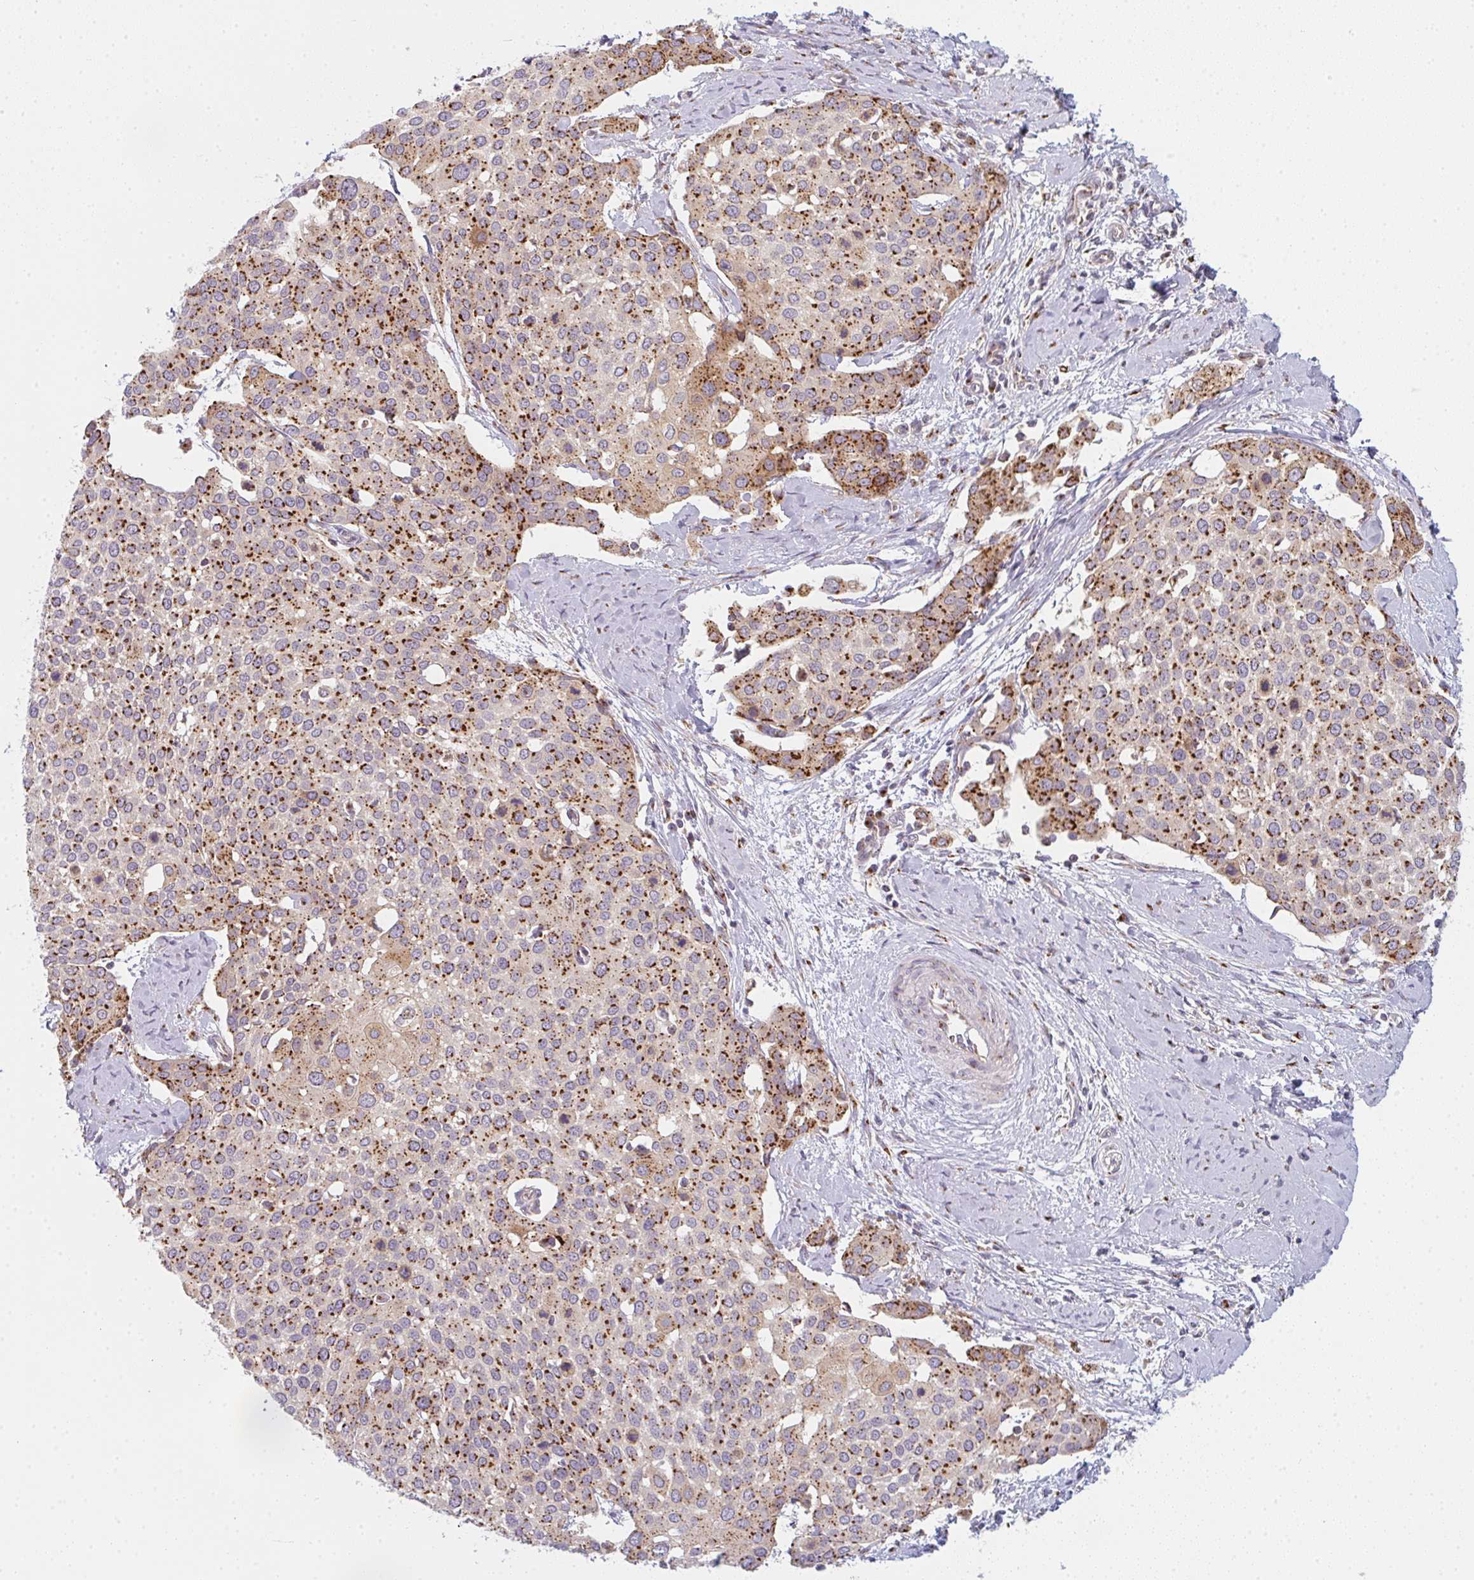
{"staining": {"intensity": "strong", "quantity": ">75%", "location": "cytoplasmic/membranous"}, "tissue": "cervical cancer", "cell_type": "Tumor cells", "image_type": "cancer", "snomed": [{"axis": "morphology", "description": "Squamous cell carcinoma, NOS"}, {"axis": "topography", "description": "Cervix"}], "caption": "Immunohistochemical staining of human squamous cell carcinoma (cervical) displays strong cytoplasmic/membranous protein staining in about >75% of tumor cells. The staining is performed using DAB brown chromogen to label protein expression. The nuclei are counter-stained blue using hematoxylin.", "gene": "GVQW3", "patient": {"sex": "female", "age": 44}}